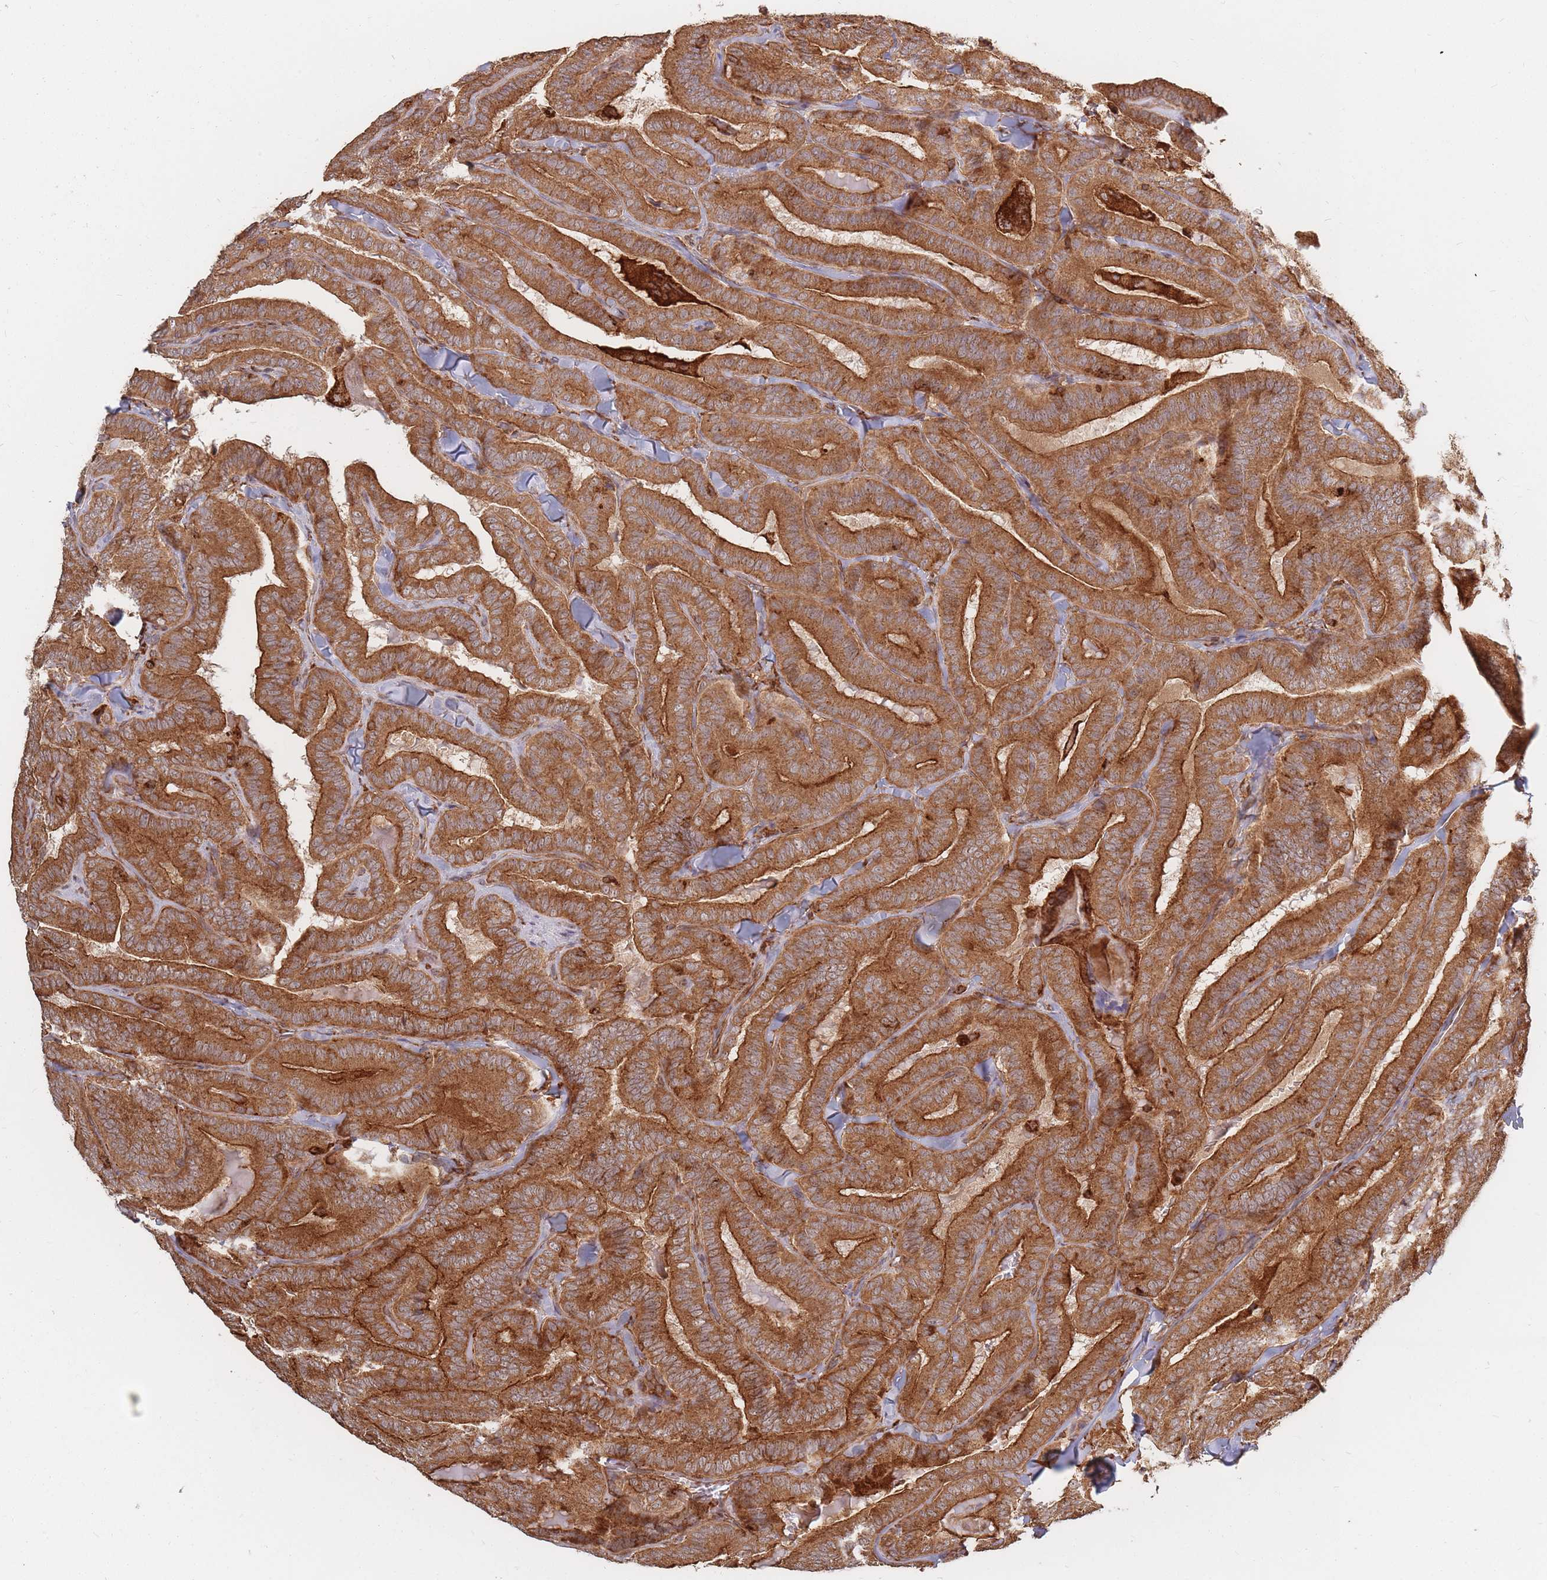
{"staining": {"intensity": "strong", "quantity": ">75%", "location": "cytoplasmic/membranous"}, "tissue": "thyroid cancer", "cell_type": "Tumor cells", "image_type": "cancer", "snomed": [{"axis": "morphology", "description": "Papillary adenocarcinoma, NOS"}, {"axis": "topography", "description": "Thyroid gland"}], "caption": "This is an image of immunohistochemistry (IHC) staining of papillary adenocarcinoma (thyroid), which shows strong positivity in the cytoplasmic/membranous of tumor cells.", "gene": "RASSF2", "patient": {"sex": "male", "age": 61}}